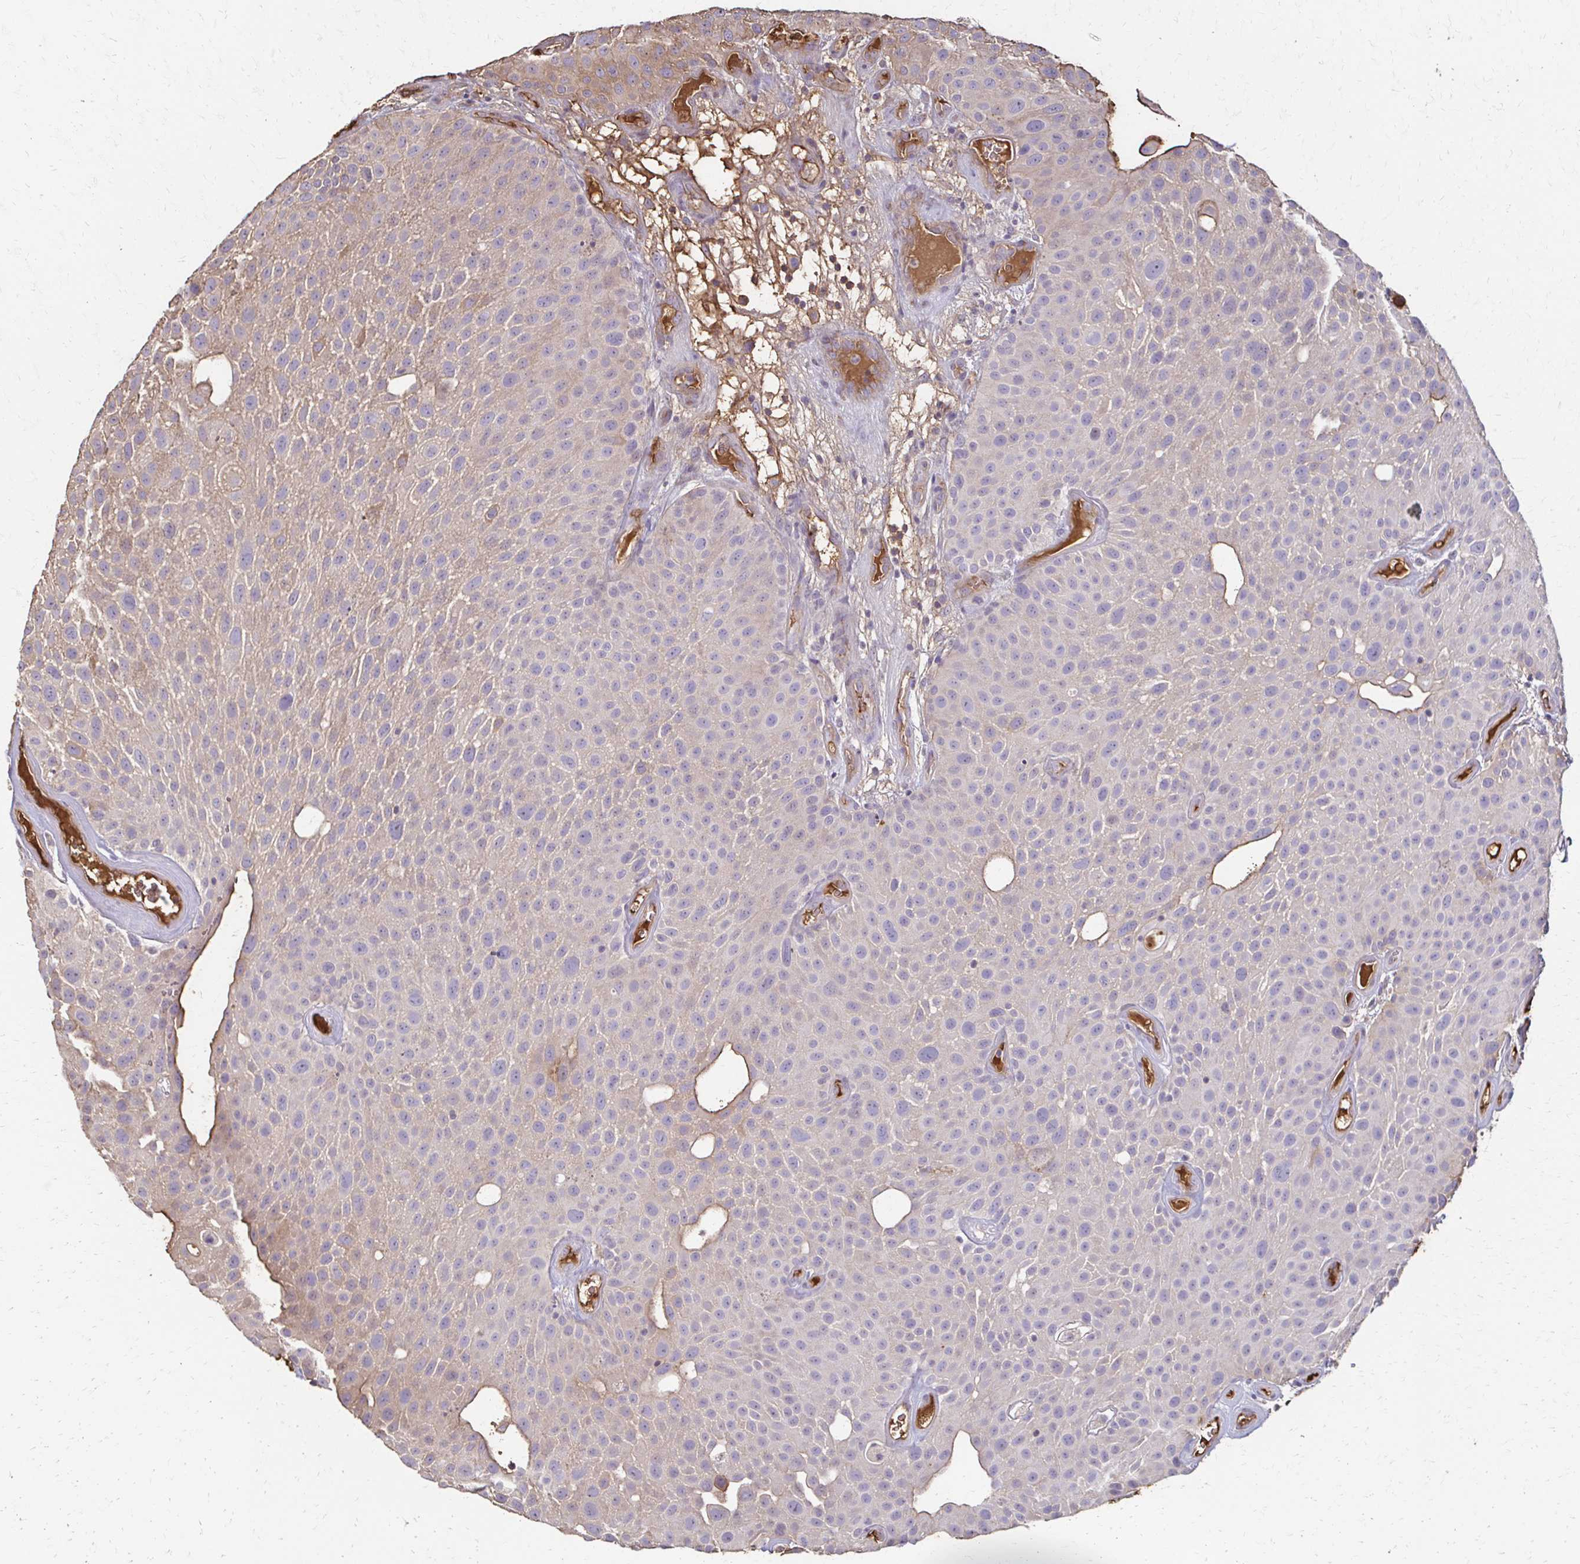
{"staining": {"intensity": "weak", "quantity": "25%-75%", "location": "cytoplasmic/membranous"}, "tissue": "urothelial cancer", "cell_type": "Tumor cells", "image_type": "cancer", "snomed": [{"axis": "morphology", "description": "Urothelial carcinoma, Low grade"}, {"axis": "topography", "description": "Urinary bladder"}], "caption": "This image demonstrates urothelial cancer stained with immunohistochemistry (IHC) to label a protein in brown. The cytoplasmic/membranous of tumor cells show weak positivity for the protein. Nuclei are counter-stained blue.", "gene": "IL18BP", "patient": {"sex": "male", "age": 72}}